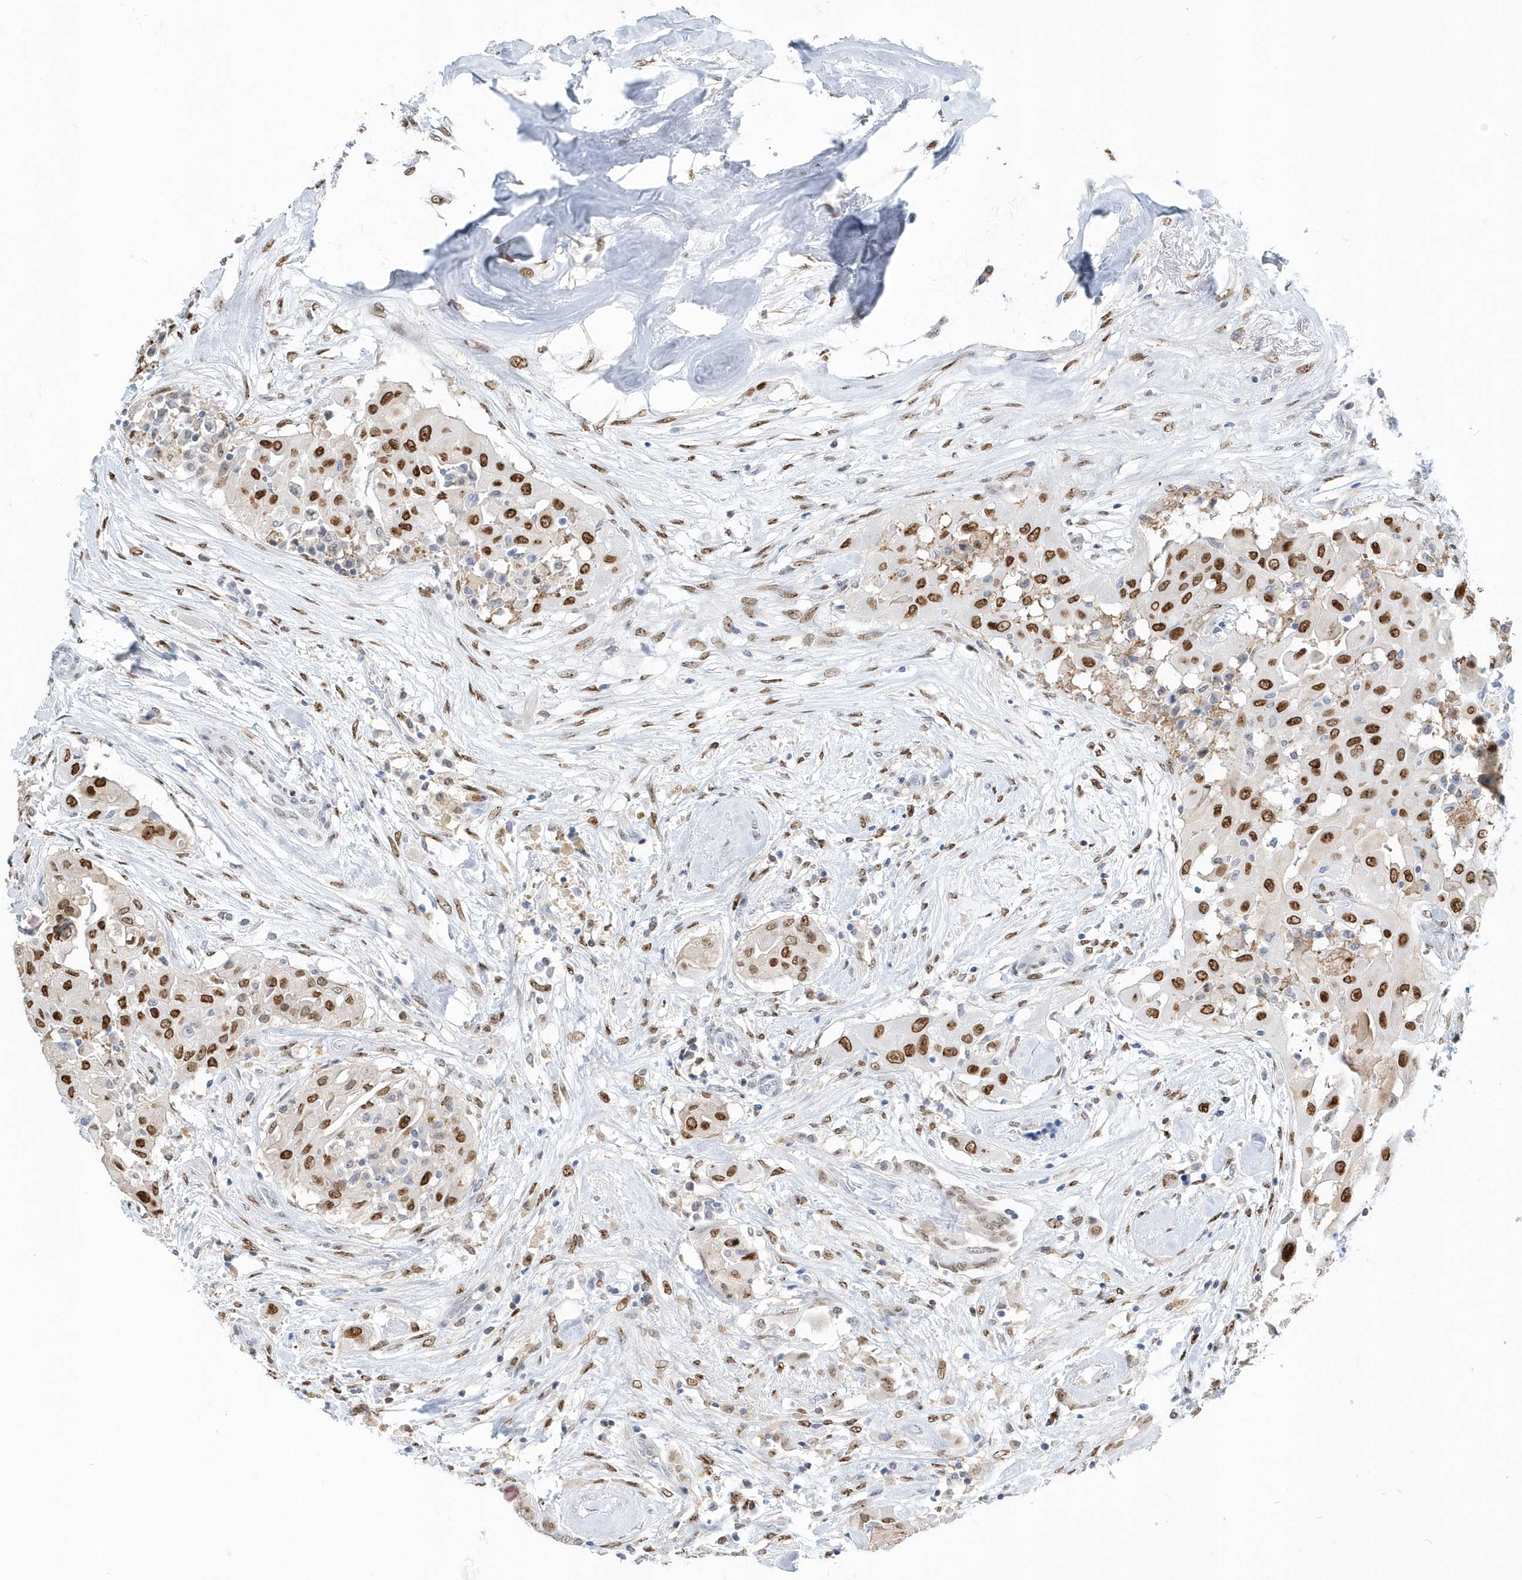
{"staining": {"intensity": "strong", "quantity": ">75%", "location": "nuclear"}, "tissue": "thyroid cancer", "cell_type": "Tumor cells", "image_type": "cancer", "snomed": [{"axis": "morphology", "description": "Papillary adenocarcinoma, NOS"}, {"axis": "topography", "description": "Thyroid gland"}], "caption": "Thyroid cancer stained for a protein (brown) reveals strong nuclear positive staining in about >75% of tumor cells.", "gene": "MACROH2A2", "patient": {"sex": "female", "age": 59}}